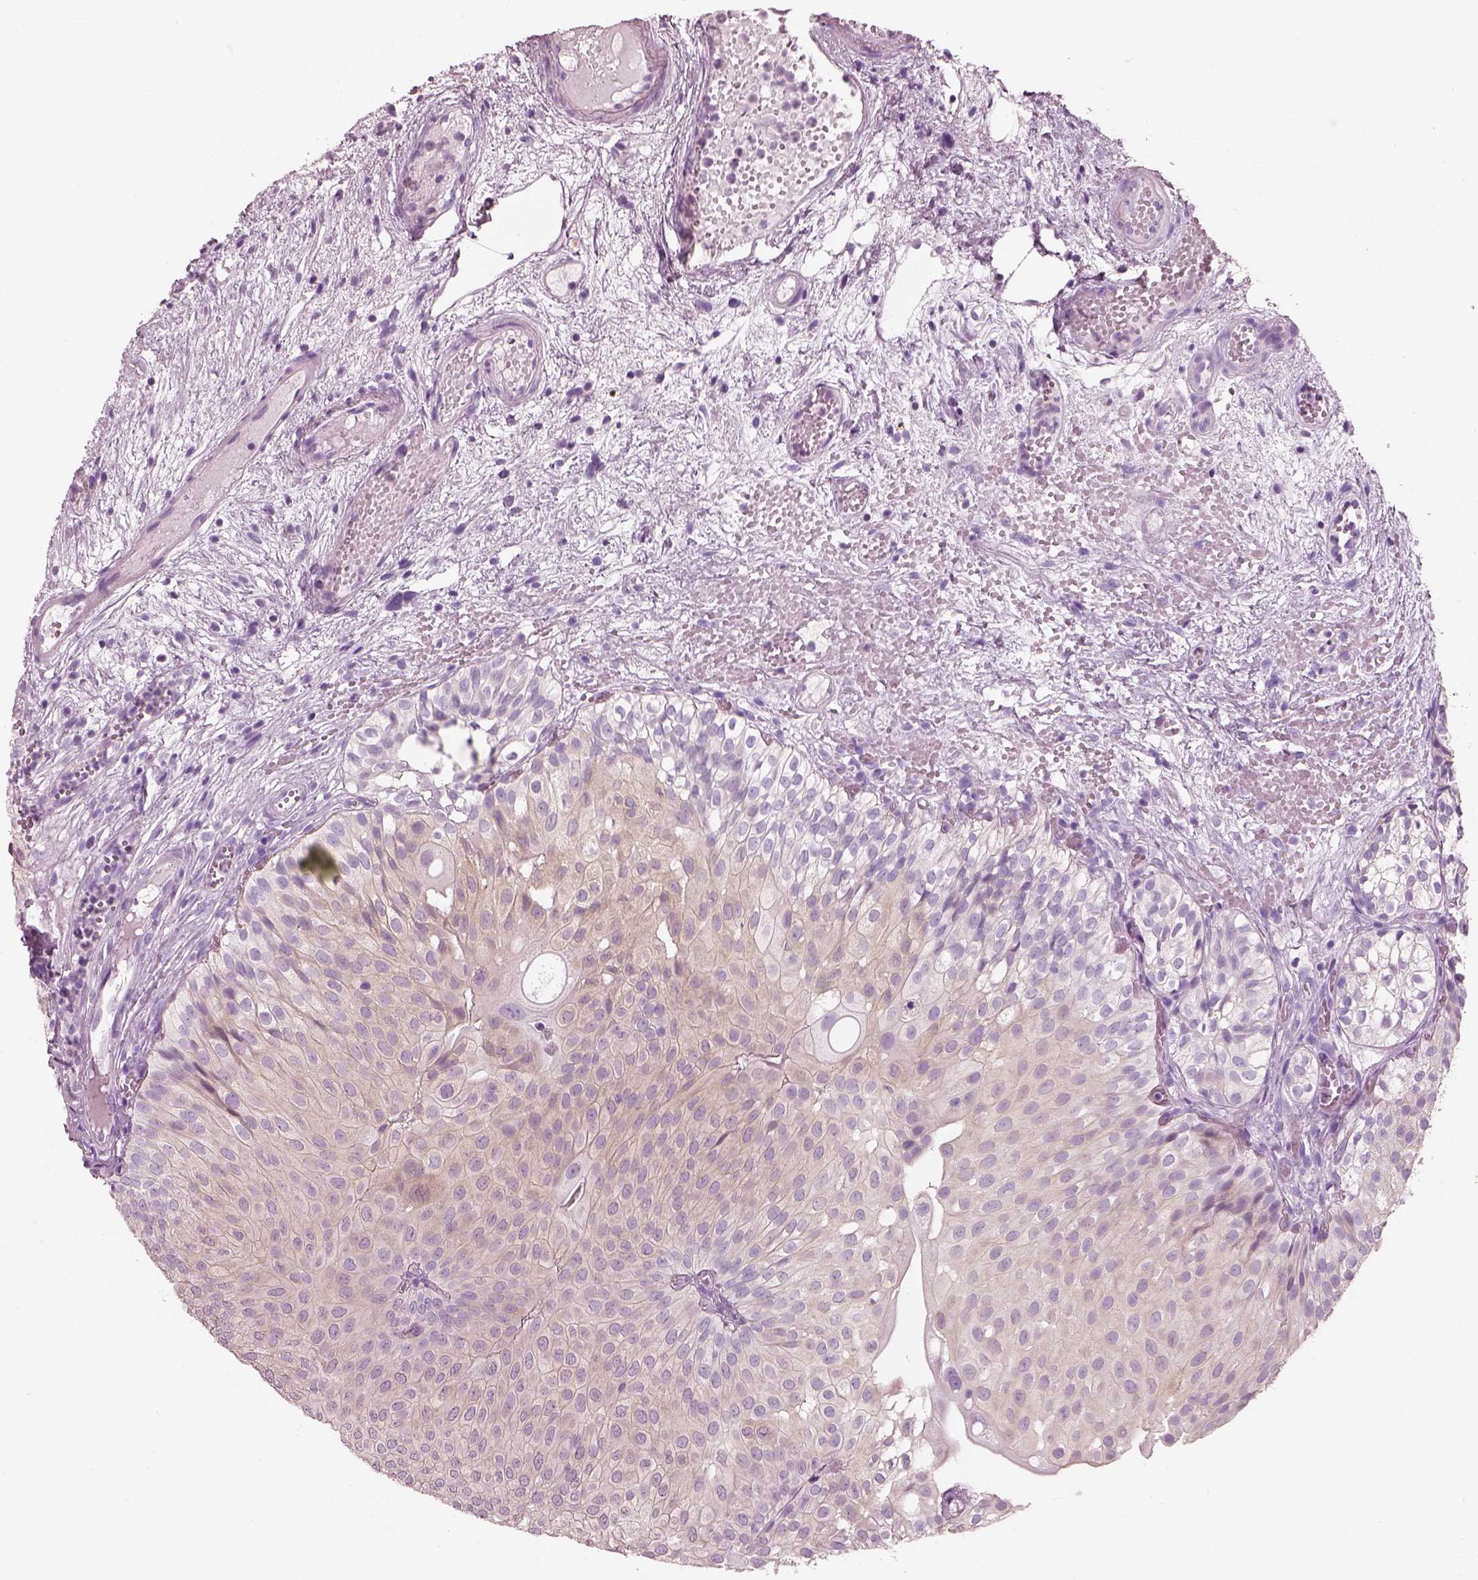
{"staining": {"intensity": "negative", "quantity": "none", "location": "none"}, "tissue": "urothelial cancer", "cell_type": "Tumor cells", "image_type": "cancer", "snomed": [{"axis": "morphology", "description": "Urothelial carcinoma, Low grade"}, {"axis": "topography", "description": "Urinary bladder"}], "caption": "An immunohistochemistry (IHC) histopathology image of low-grade urothelial carcinoma is shown. There is no staining in tumor cells of low-grade urothelial carcinoma.", "gene": "SLC27A2", "patient": {"sex": "male", "age": 72}}